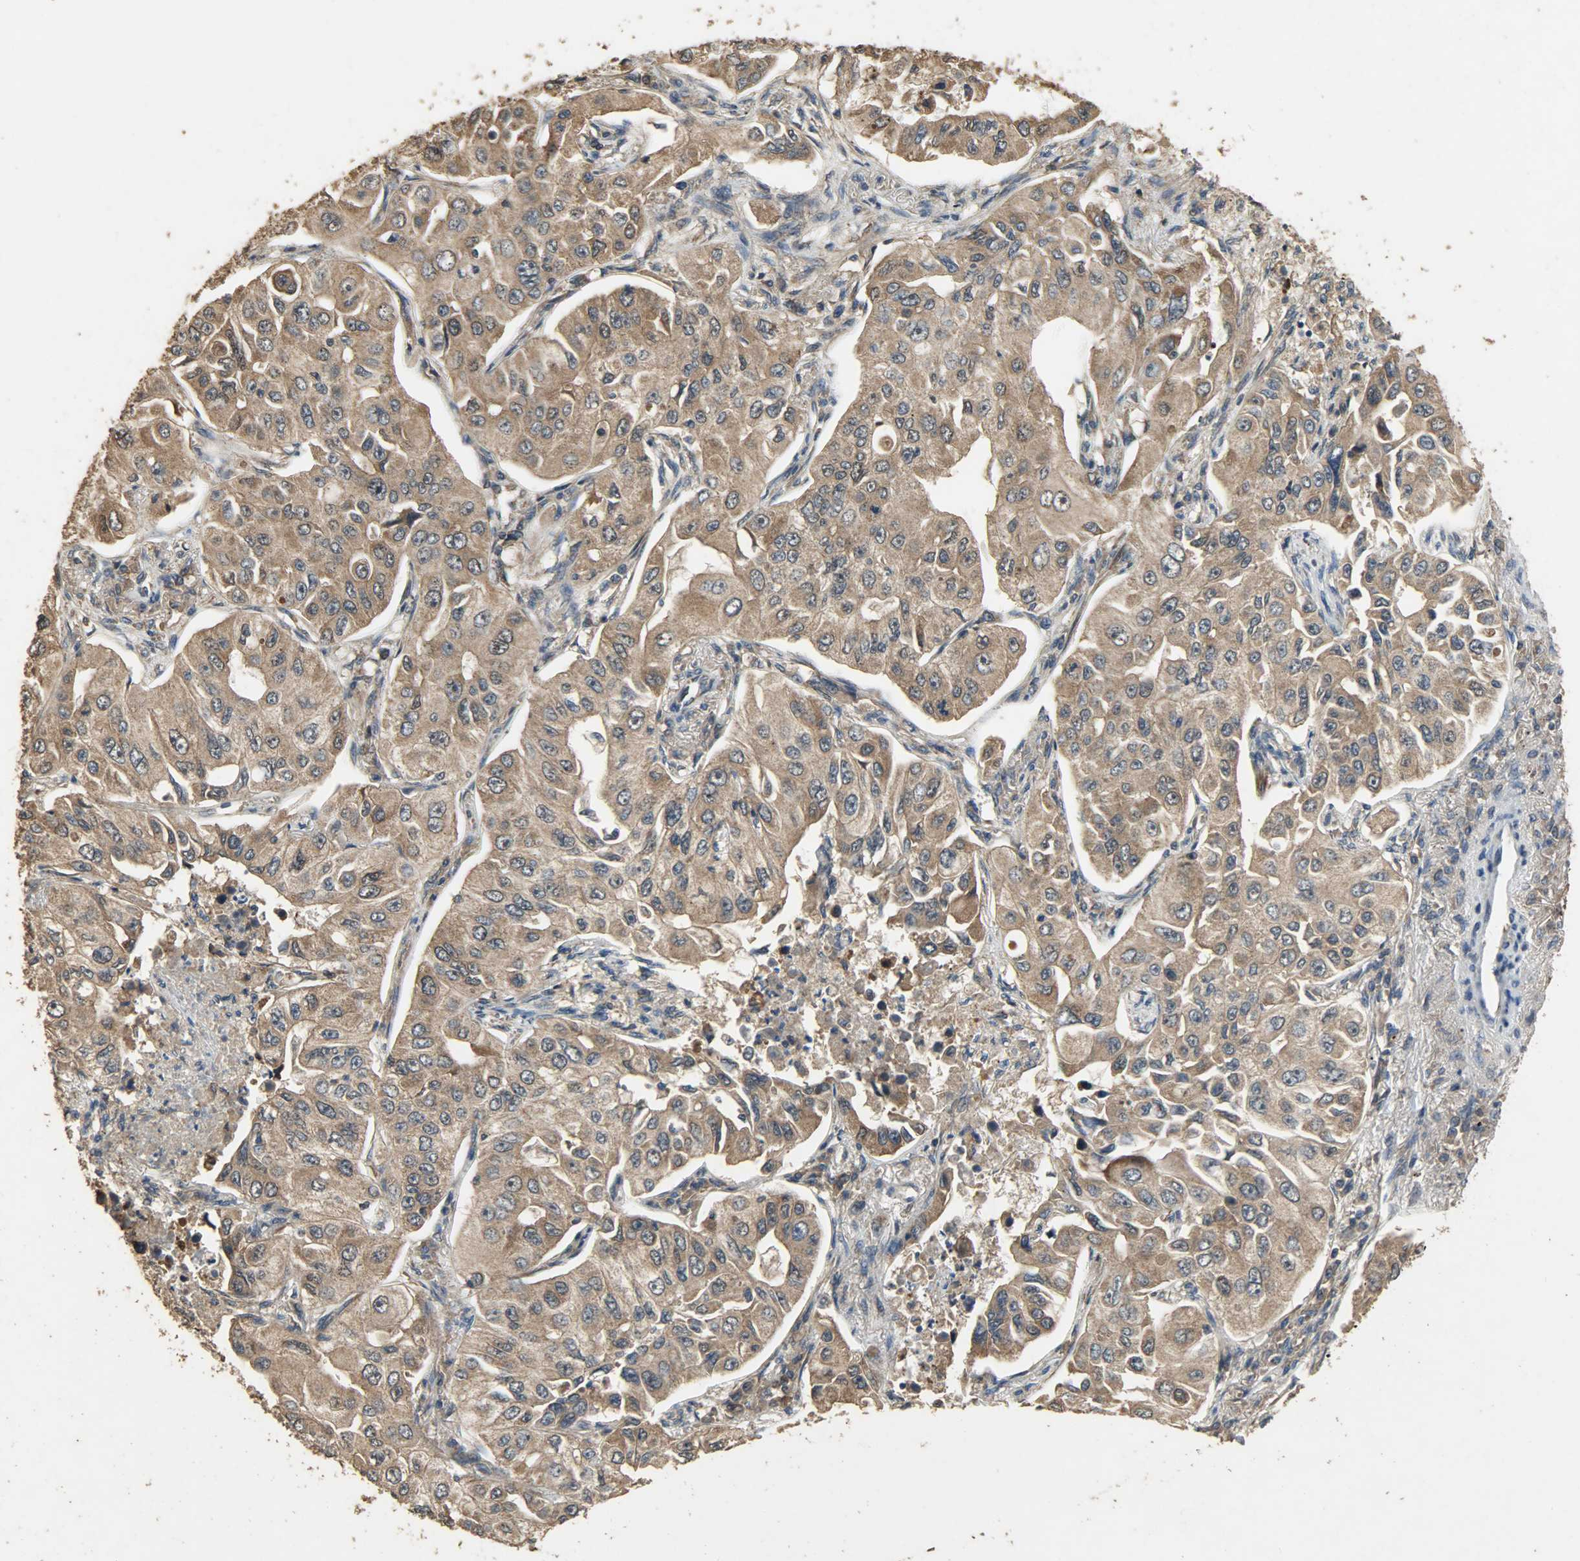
{"staining": {"intensity": "moderate", "quantity": ">75%", "location": "cytoplasmic/membranous"}, "tissue": "lung cancer", "cell_type": "Tumor cells", "image_type": "cancer", "snomed": [{"axis": "morphology", "description": "Adenocarcinoma, NOS"}, {"axis": "topography", "description": "Lung"}], "caption": "Immunohistochemistry of lung cancer exhibits medium levels of moderate cytoplasmic/membranous expression in approximately >75% of tumor cells.", "gene": "CDKN2C", "patient": {"sex": "male", "age": 84}}